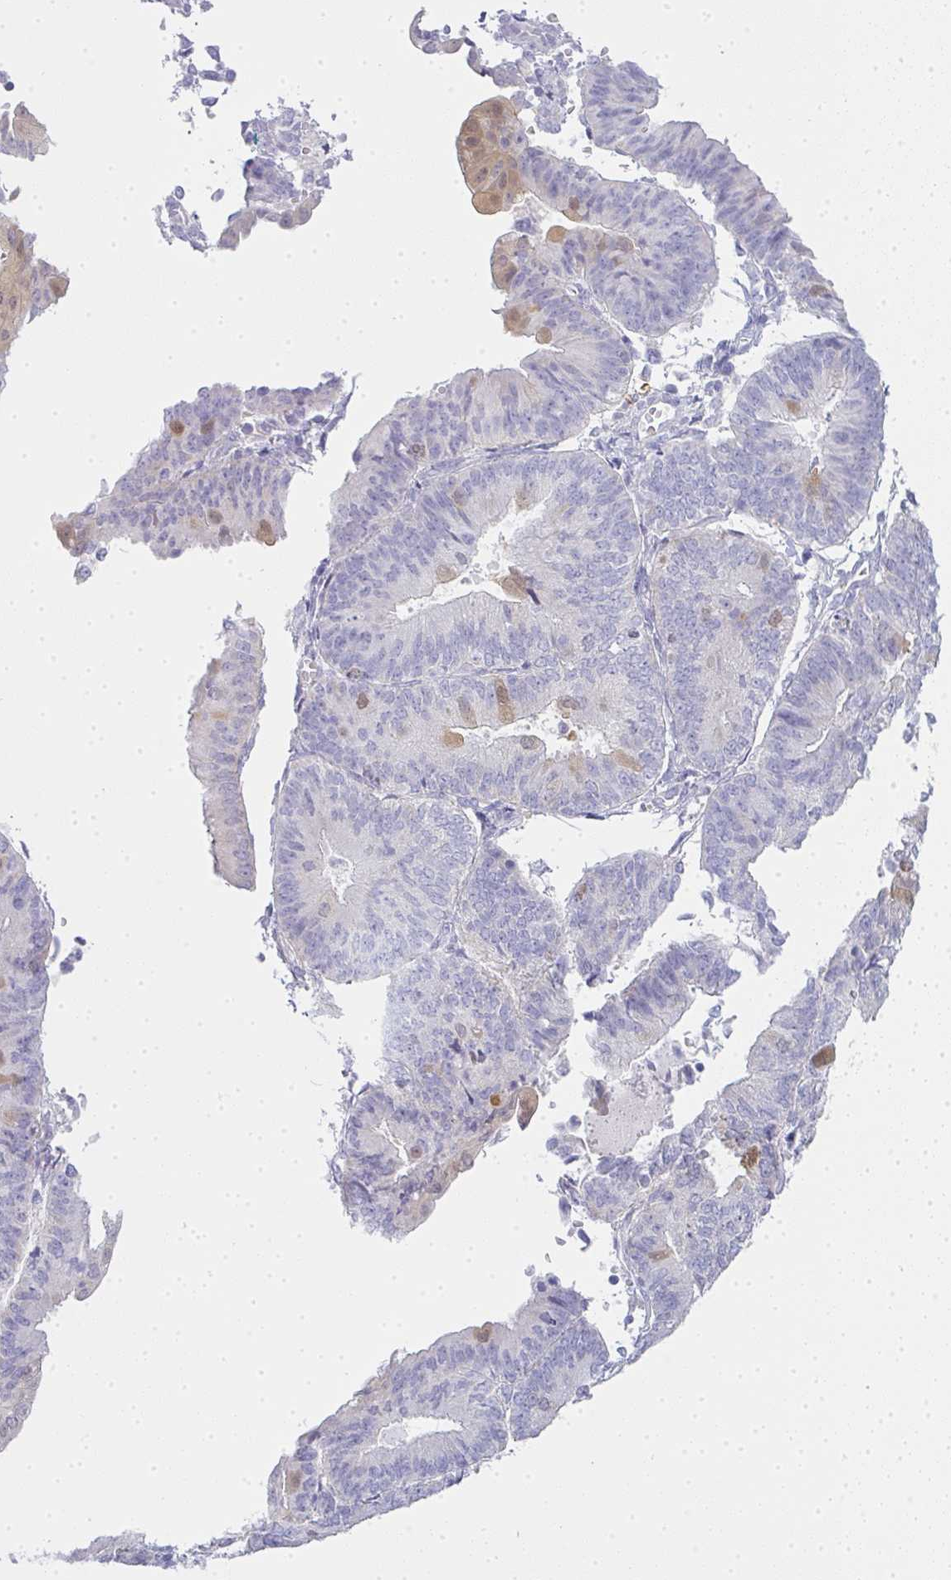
{"staining": {"intensity": "weak", "quantity": "<25%", "location": "cytoplasmic/membranous"}, "tissue": "endometrial cancer", "cell_type": "Tumor cells", "image_type": "cancer", "snomed": [{"axis": "morphology", "description": "Adenocarcinoma, NOS"}, {"axis": "topography", "description": "Endometrium"}], "caption": "A high-resolution image shows IHC staining of endometrial cancer, which shows no significant staining in tumor cells.", "gene": "GSDMB", "patient": {"sex": "female", "age": 65}}